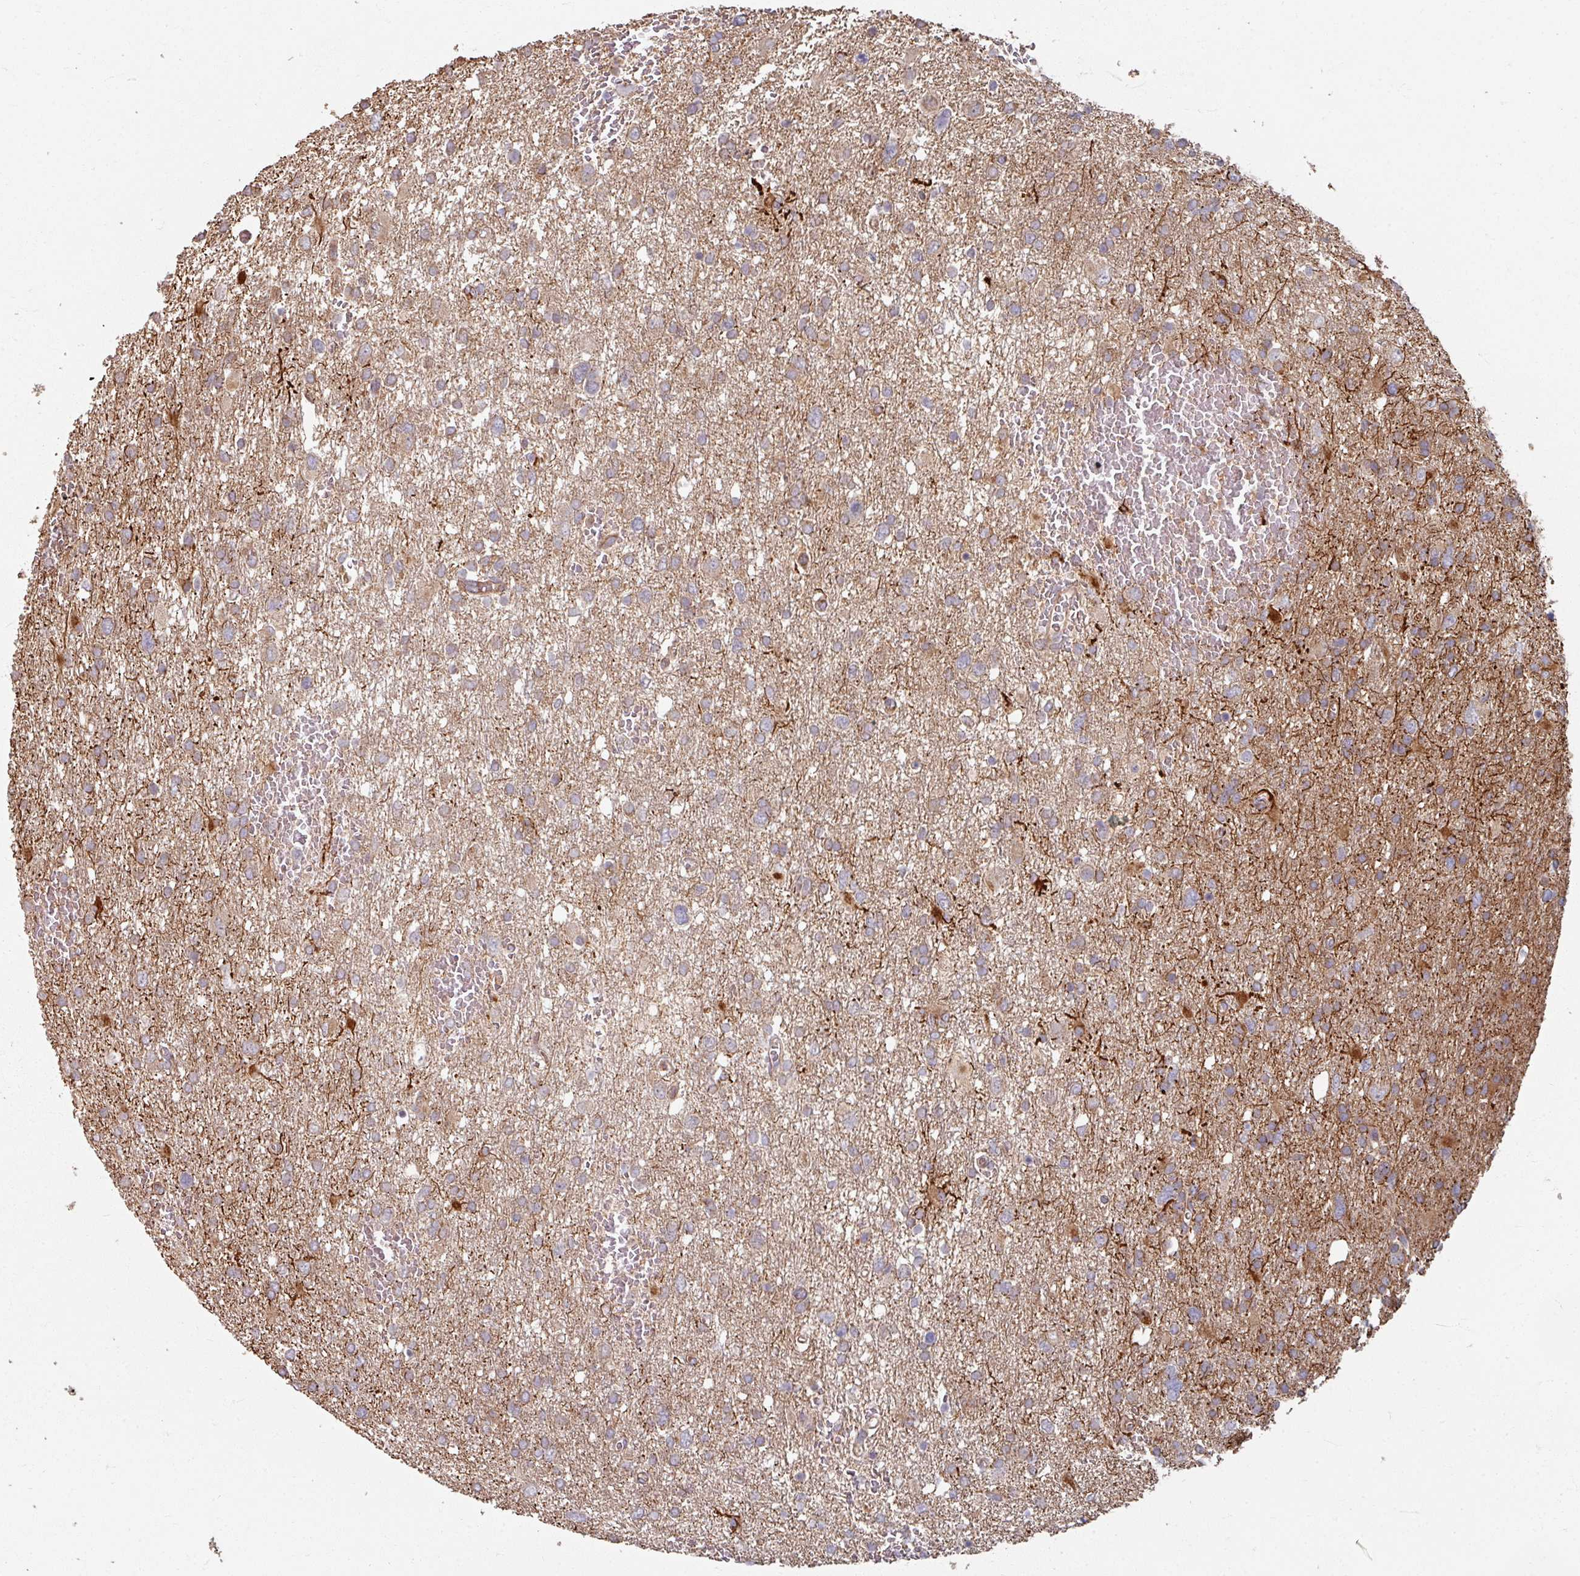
{"staining": {"intensity": "weak", "quantity": "25%-75%", "location": "cytoplasmic/membranous"}, "tissue": "glioma", "cell_type": "Tumor cells", "image_type": "cancer", "snomed": [{"axis": "morphology", "description": "Glioma, malignant, High grade"}, {"axis": "topography", "description": "Brain"}], "caption": "Glioma was stained to show a protein in brown. There is low levels of weak cytoplasmic/membranous staining in about 25%-75% of tumor cells.", "gene": "CCDC68", "patient": {"sex": "male", "age": 61}}